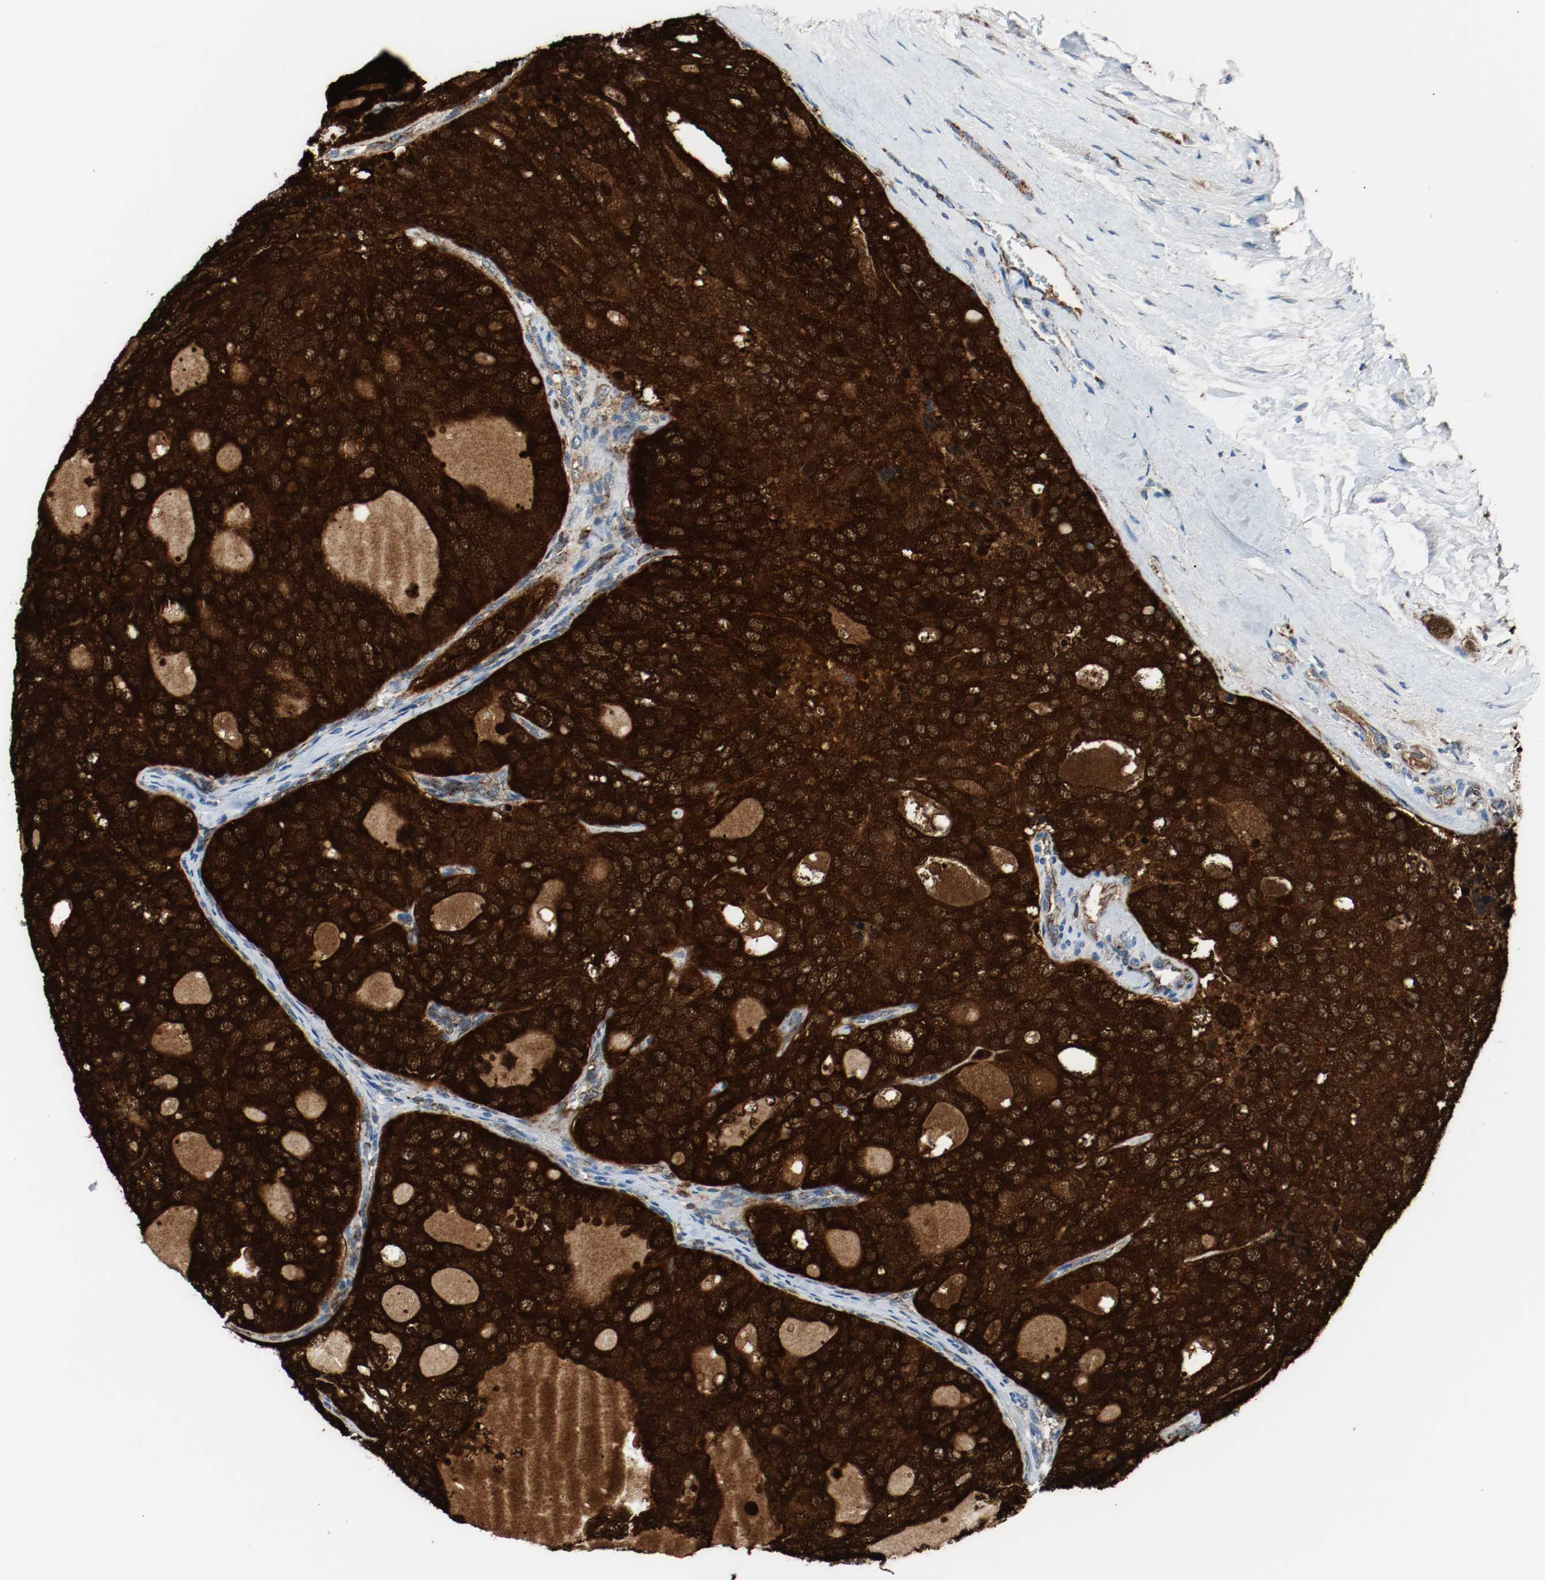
{"staining": {"intensity": "strong", "quantity": ">75%", "location": "cytoplasmic/membranous"}, "tissue": "thyroid cancer", "cell_type": "Tumor cells", "image_type": "cancer", "snomed": [{"axis": "morphology", "description": "Follicular adenoma carcinoma, NOS"}, {"axis": "topography", "description": "Thyroid gland"}], "caption": "Protein analysis of follicular adenoma carcinoma (thyroid) tissue displays strong cytoplasmic/membranous expression in approximately >75% of tumor cells. (DAB (3,3'-diaminobenzidine) = brown stain, brightfield microscopy at high magnification).", "gene": "TXNRD1", "patient": {"sex": "male", "age": 75}}